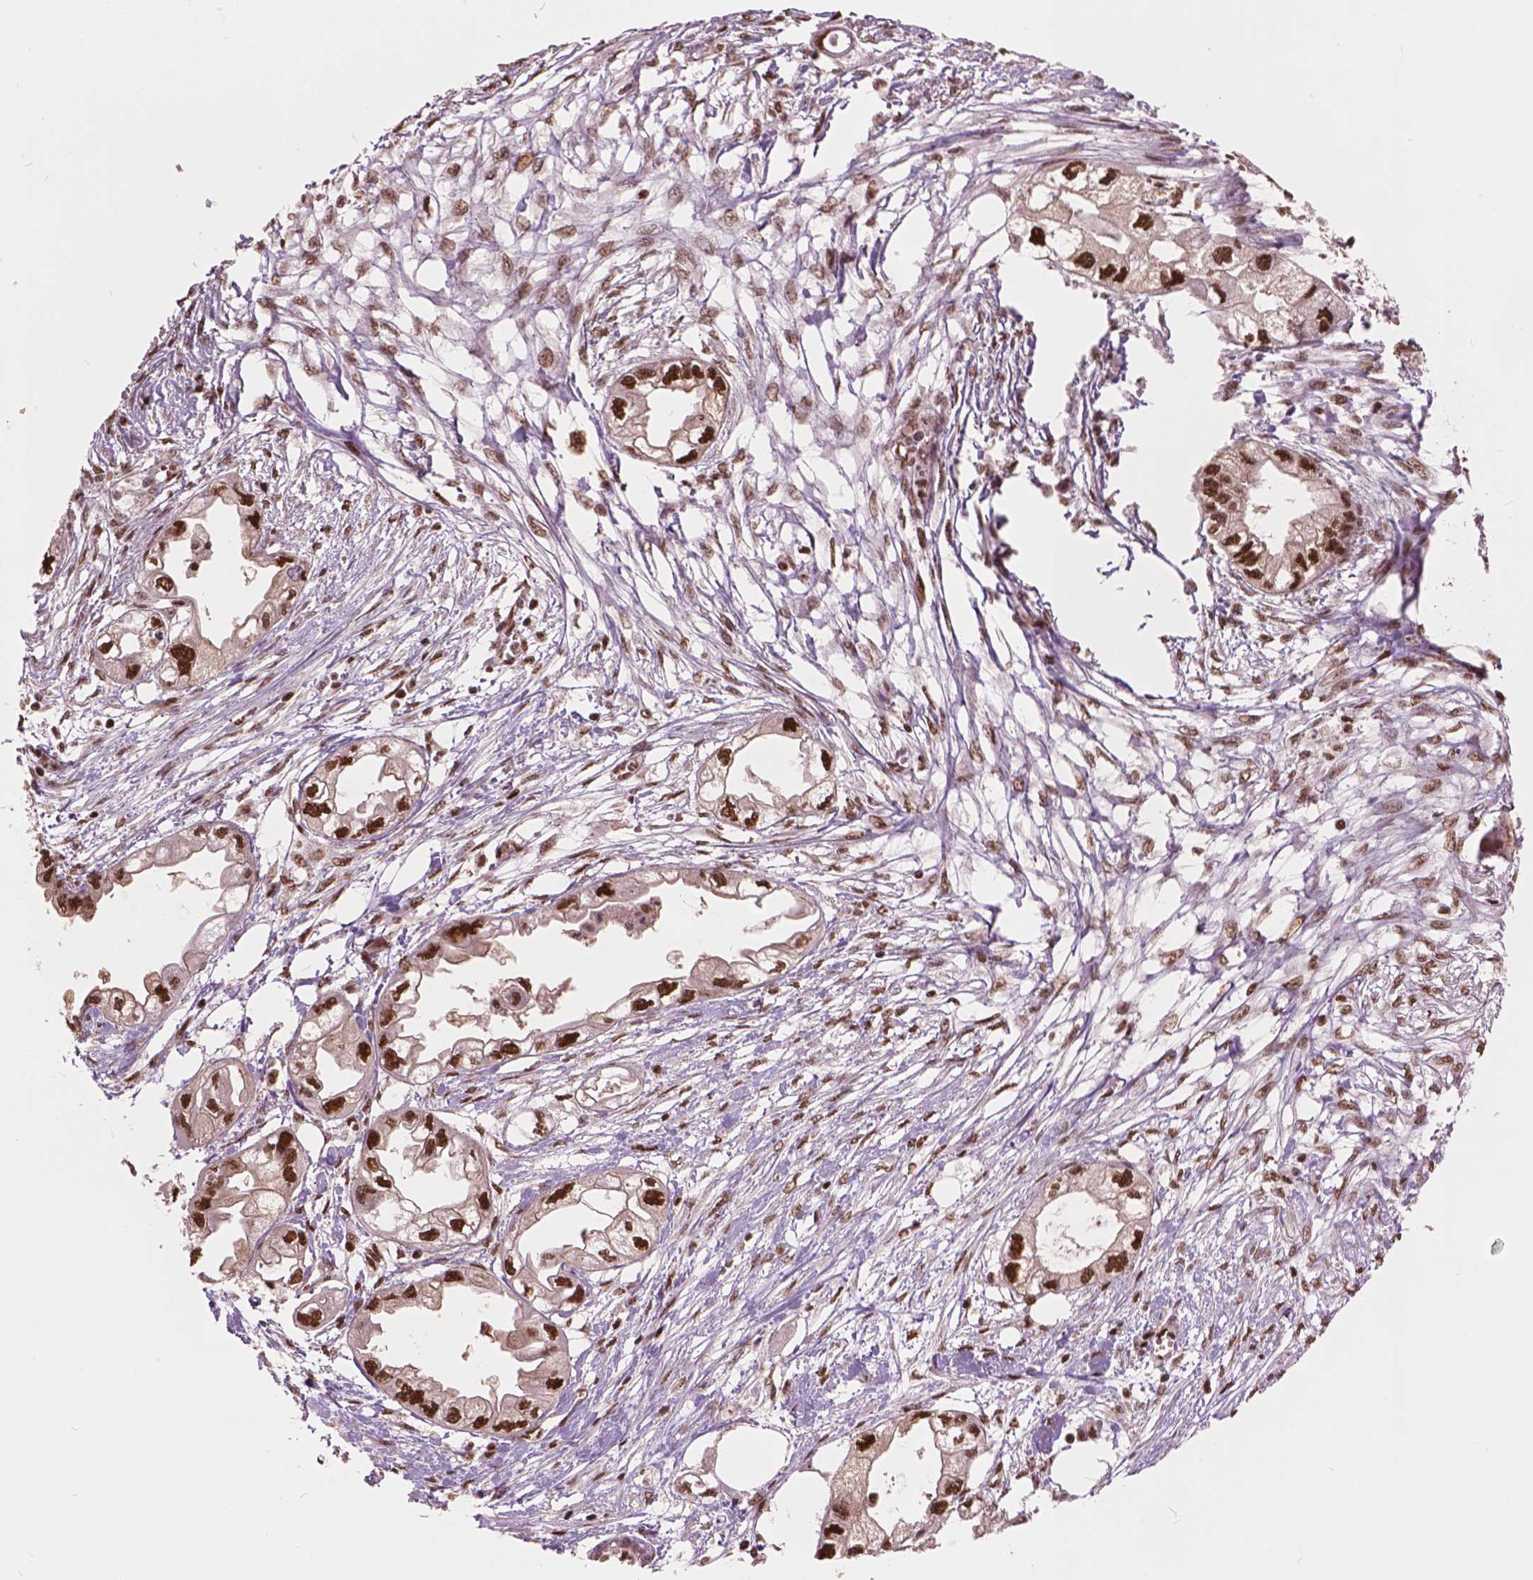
{"staining": {"intensity": "strong", "quantity": ">75%", "location": "nuclear"}, "tissue": "endometrial cancer", "cell_type": "Tumor cells", "image_type": "cancer", "snomed": [{"axis": "morphology", "description": "Adenocarcinoma, NOS"}, {"axis": "morphology", "description": "Adenocarcinoma, metastatic, NOS"}, {"axis": "topography", "description": "Adipose tissue"}, {"axis": "topography", "description": "Endometrium"}], "caption": "The photomicrograph displays staining of endometrial cancer (adenocarcinoma), revealing strong nuclear protein positivity (brown color) within tumor cells. (DAB IHC with brightfield microscopy, high magnification).", "gene": "ANP32B", "patient": {"sex": "female", "age": 67}}